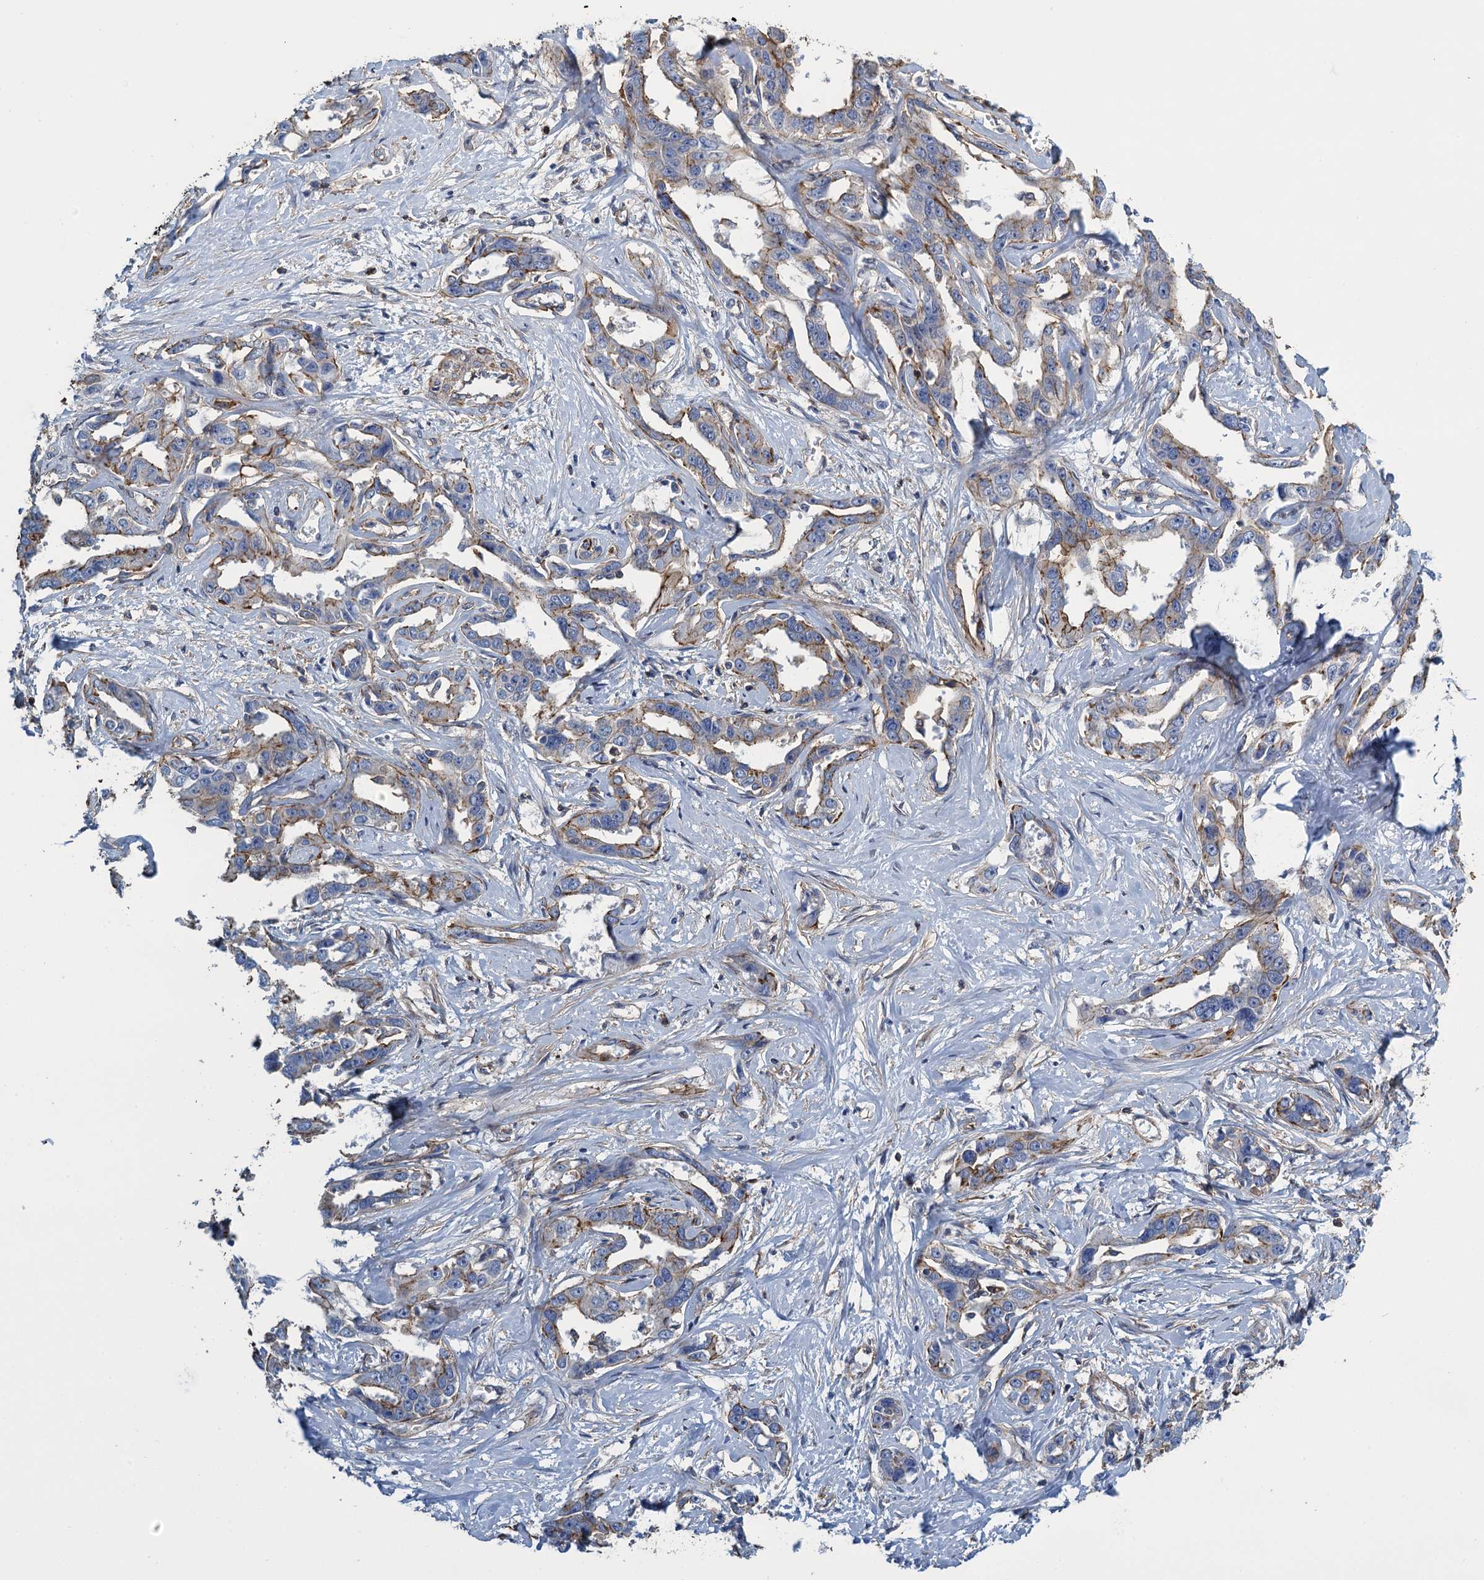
{"staining": {"intensity": "moderate", "quantity": "<25%", "location": "cytoplasmic/membranous"}, "tissue": "liver cancer", "cell_type": "Tumor cells", "image_type": "cancer", "snomed": [{"axis": "morphology", "description": "Cholangiocarcinoma"}, {"axis": "topography", "description": "Liver"}], "caption": "Protein analysis of cholangiocarcinoma (liver) tissue exhibits moderate cytoplasmic/membranous expression in about <25% of tumor cells. Using DAB (brown) and hematoxylin (blue) stains, captured at high magnification using brightfield microscopy.", "gene": "PROSER2", "patient": {"sex": "male", "age": 59}}